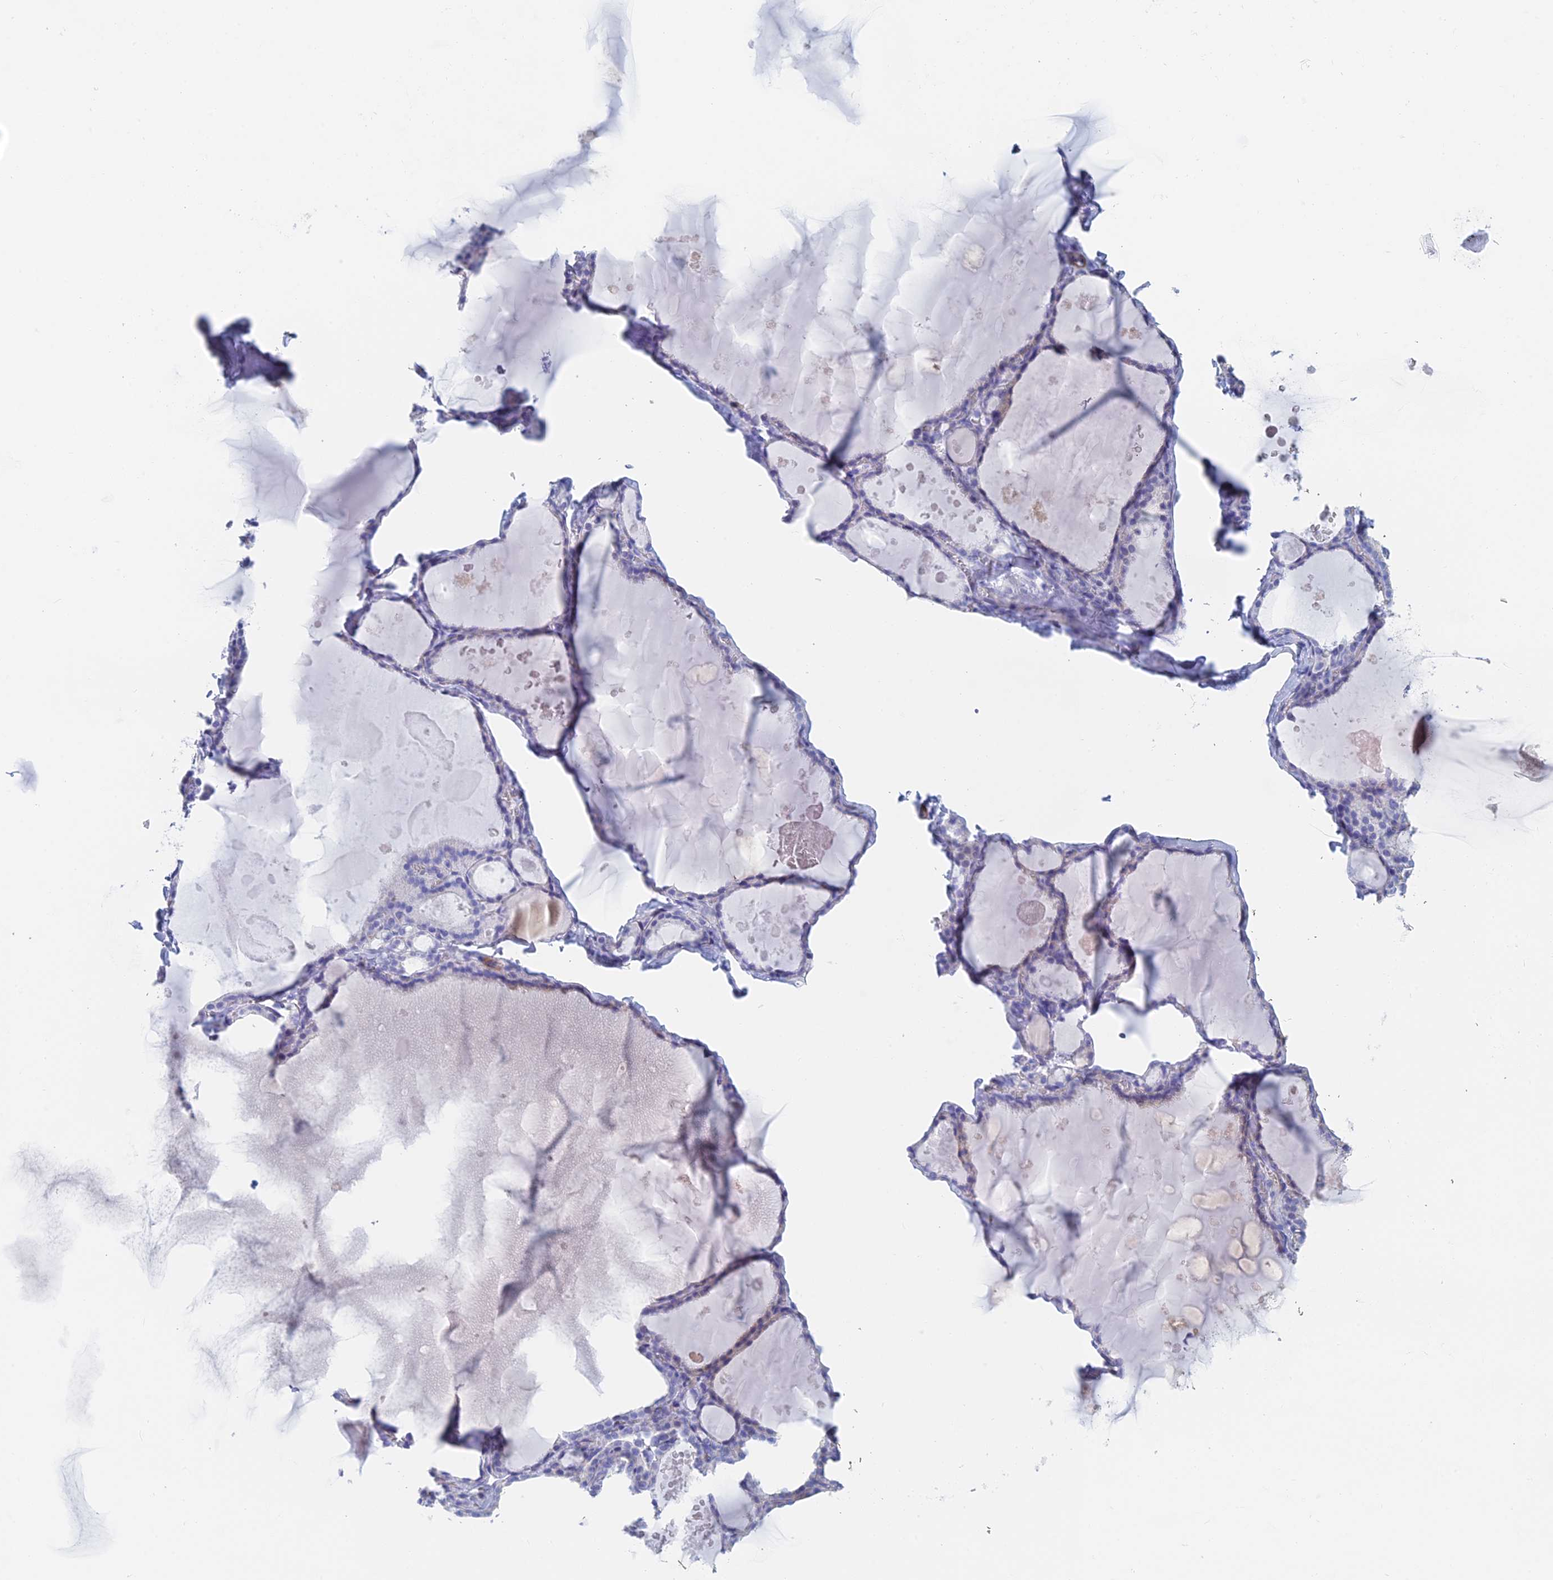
{"staining": {"intensity": "negative", "quantity": "none", "location": "none"}, "tissue": "thyroid gland", "cell_type": "Glandular cells", "image_type": "normal", "snomed": [{"axis": "morphology", "description": "Normal tissue, NOS"}, {"axis": "topography", "description": "Thyroid gland"}], "caption": "An immunohistochemistry image of unremarkable thyroid gland is shown. There is no staining in glandular cells of thyroid gland. (DAB (3,3'-diaminobenzidine) immunohistochemistry, high magnification).", "gene": "KCNK18", "patient": {"sex": "male", "age": 56}}